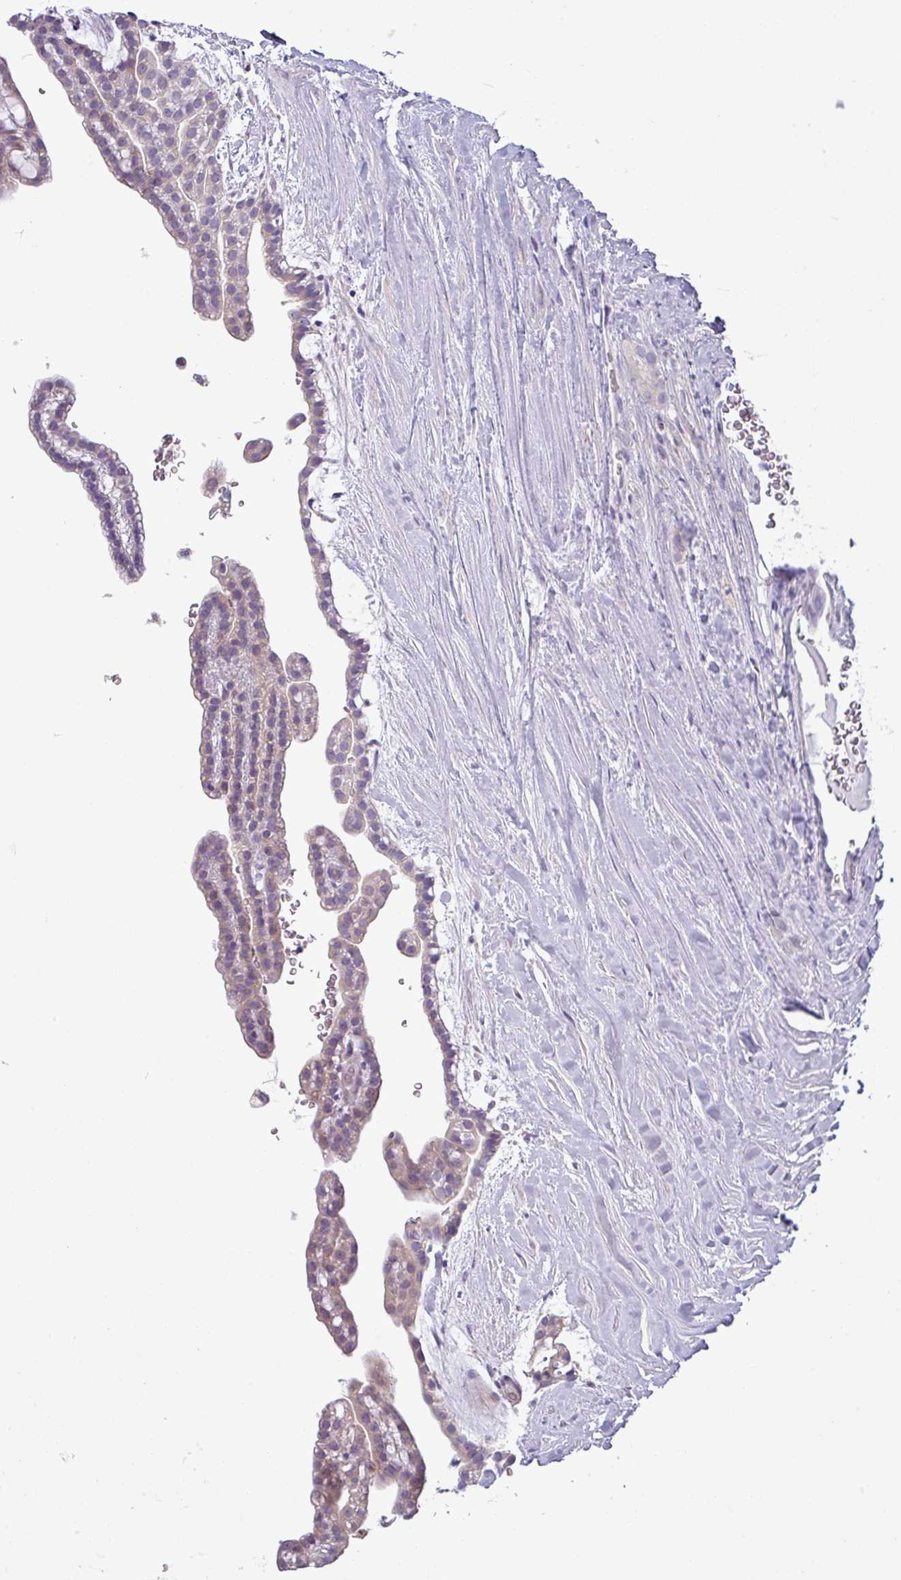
{"staining": {"intensity": "weak", "quantity": "25%-75%", "location": "cytoplasmic/membranous"}, "tissue": "renal cancer", "cell_type": "Tumor cells", "image_type": "cancer", "snomed": [{"axis": "morphology", "description": "Adenocarcinoma, NOS"}, {"axis": "topography", "description": "Kidney"}], "caption": "Immunohistochemical staining of human renal cancer demonstrates low levels of weak cytoplasmic/membranous staining in about 25%-75% of tumor cells.", "gene": "TOR1AIP2", "patient": {"sex": "male", "age": 63}}